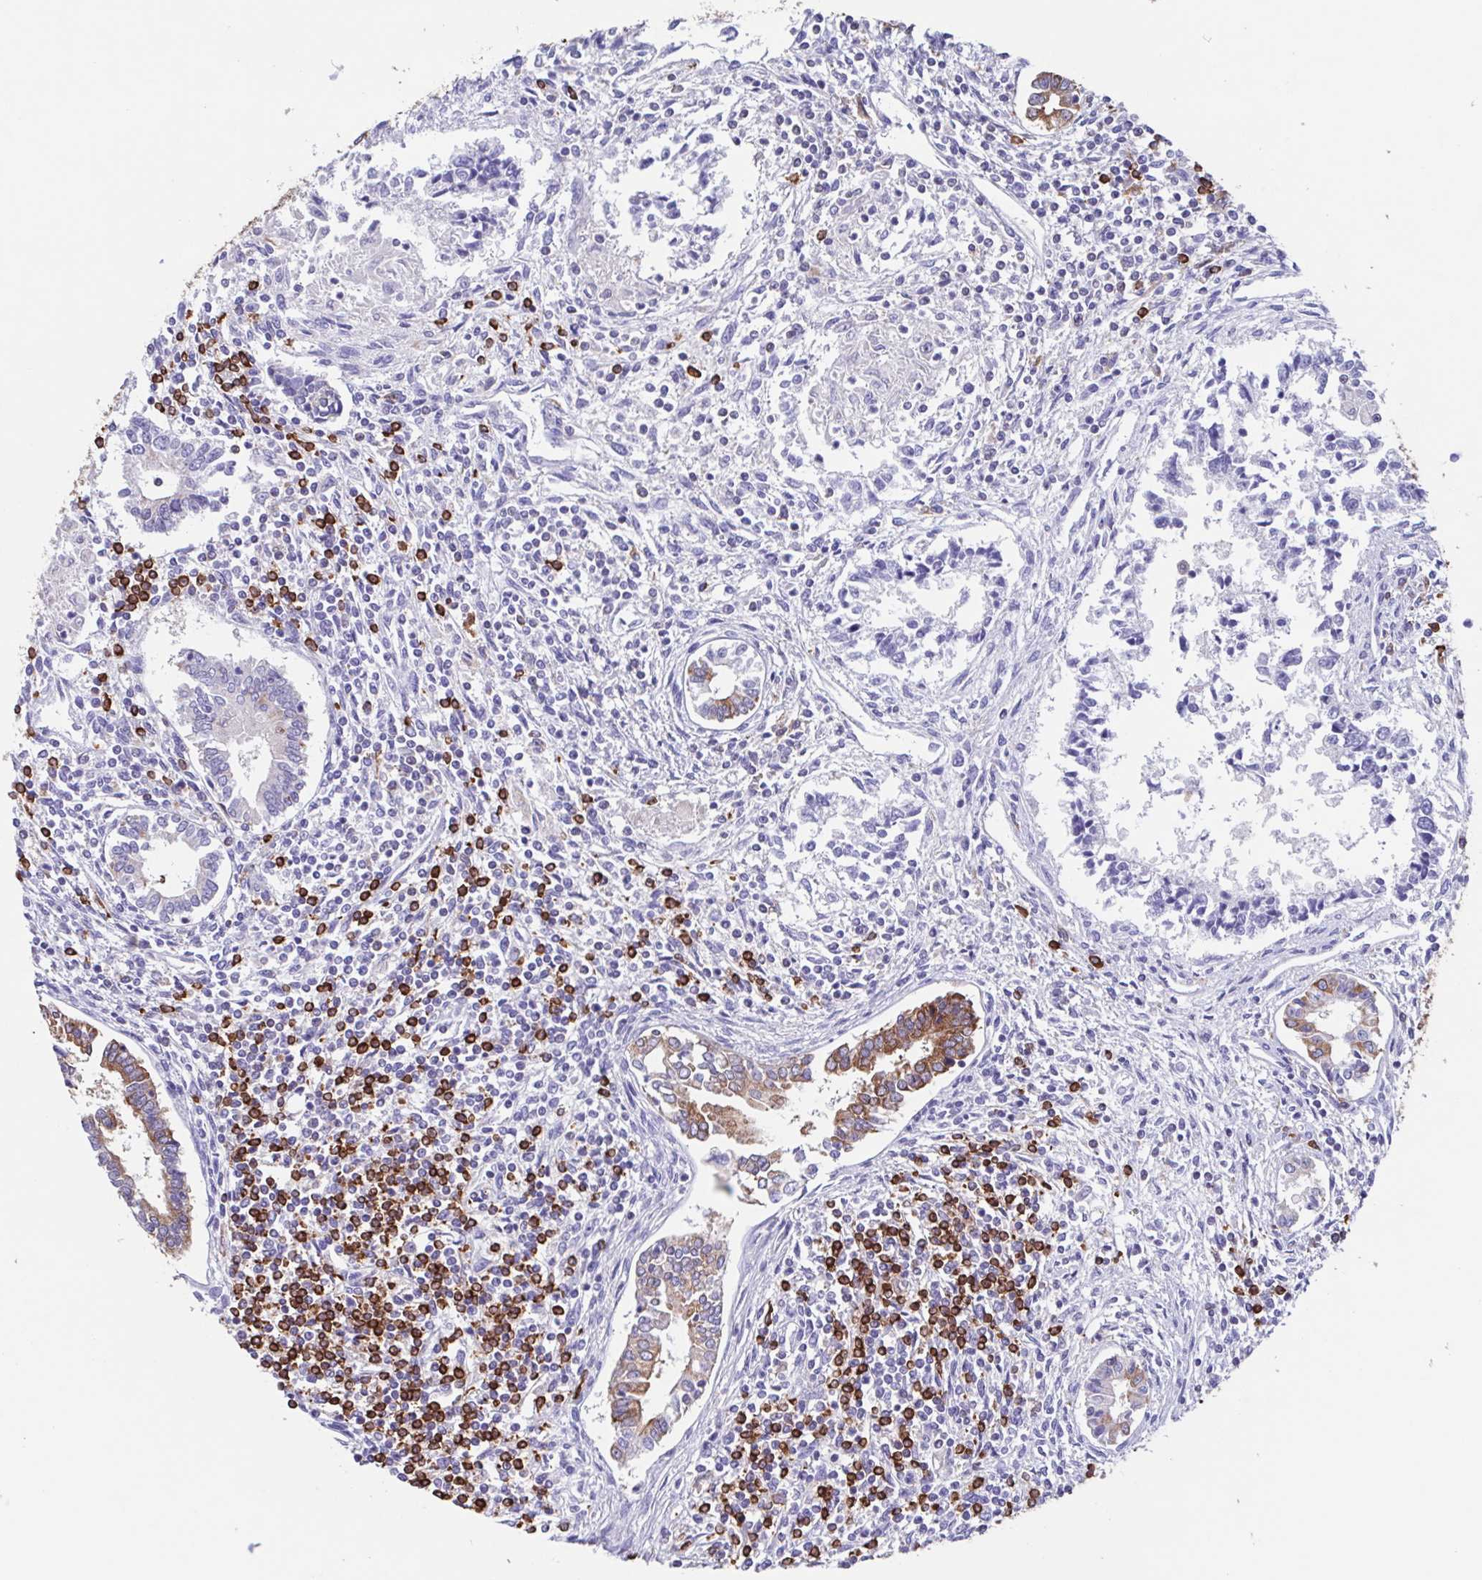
{"staining": {"intensity": "moderate", "quantity": "25%-75%", "location": "cytoplasmic/membranous"}, "tissue": "testis cancer", "cell_type": "Tumor cells", "image_type": "cancer", "snomed": [{"axis": "morphology", "description": "Carcinoma, Embryonal, NOS"}, {"axis": "topography", "description": "Testis"}], "caption": "The micrograph shows immunohistochemical staining of testis cancer. There is moderate cytoplasmic/membranous expression is identified in about 25%-75% of tumor cells. (DAB (3,3'-diaminobenzidine) IHC with brightfield microscopy, high magnification).", "gene": "TPD52", "patient": {"sex": "male", "age": 37}}